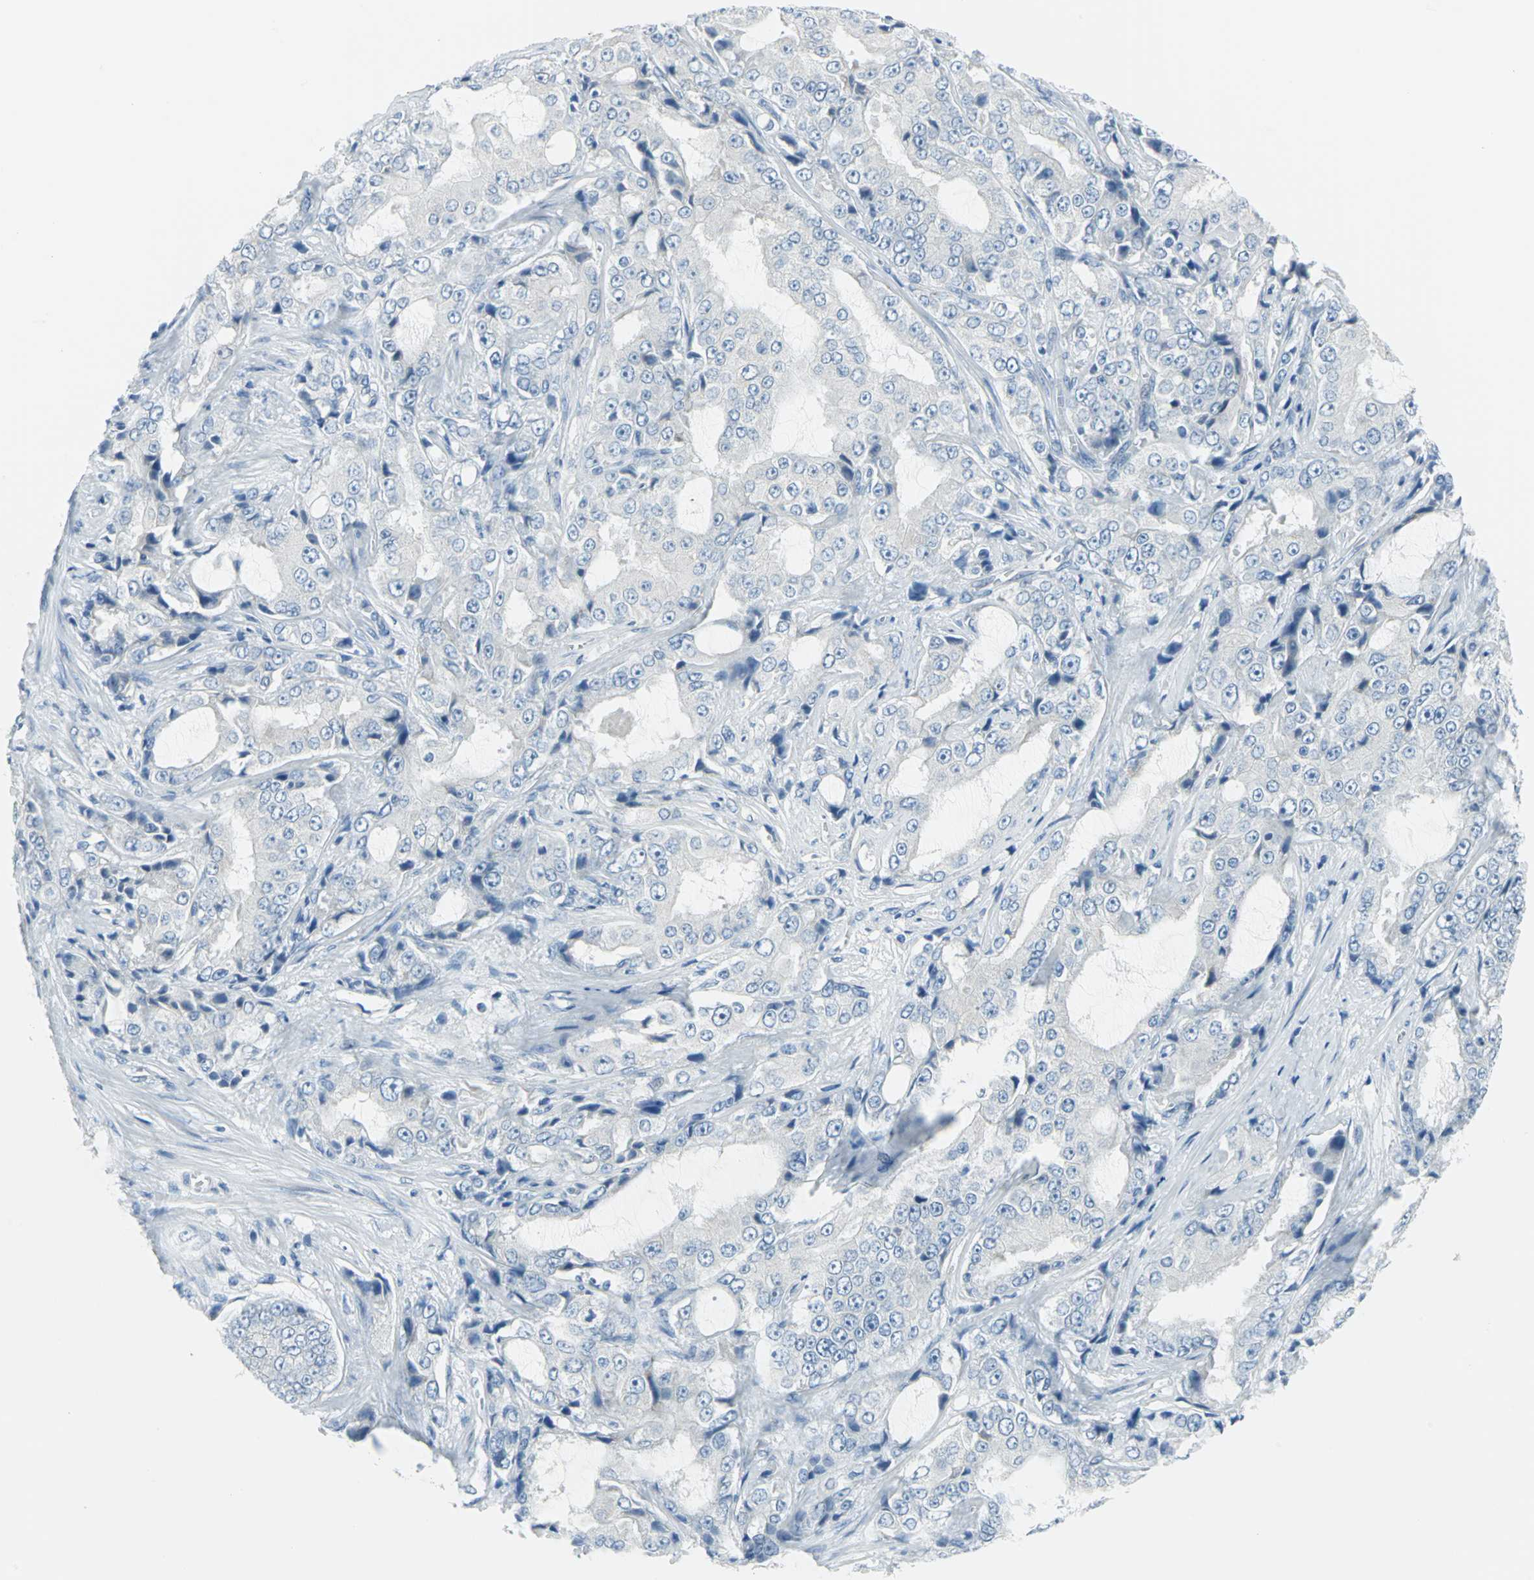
{"staining": {"intensity": "weak", "quantity": "<25%", "location": "cytoplasmic/membranous"}, "tissue": "prostate cancer", "cell_type": "Tumor cells", "image_type": "cancer", "snomed": [{"axis": "morphology", "description": "Adenocarcinoma, High grade"}, {"axis": "topography", "description": "Prostate"}], "caption": "There is no significant positivity in tumor cells of high-grade adenocarcinoma (prostate). The staining is performed using DAB (3,3'-diaminobenzidine) brown chromogen with nuclei counter-stained in using hematoxylin.", "gene": "CYB5A", "patient": {"sex": "male", "age": 73}}